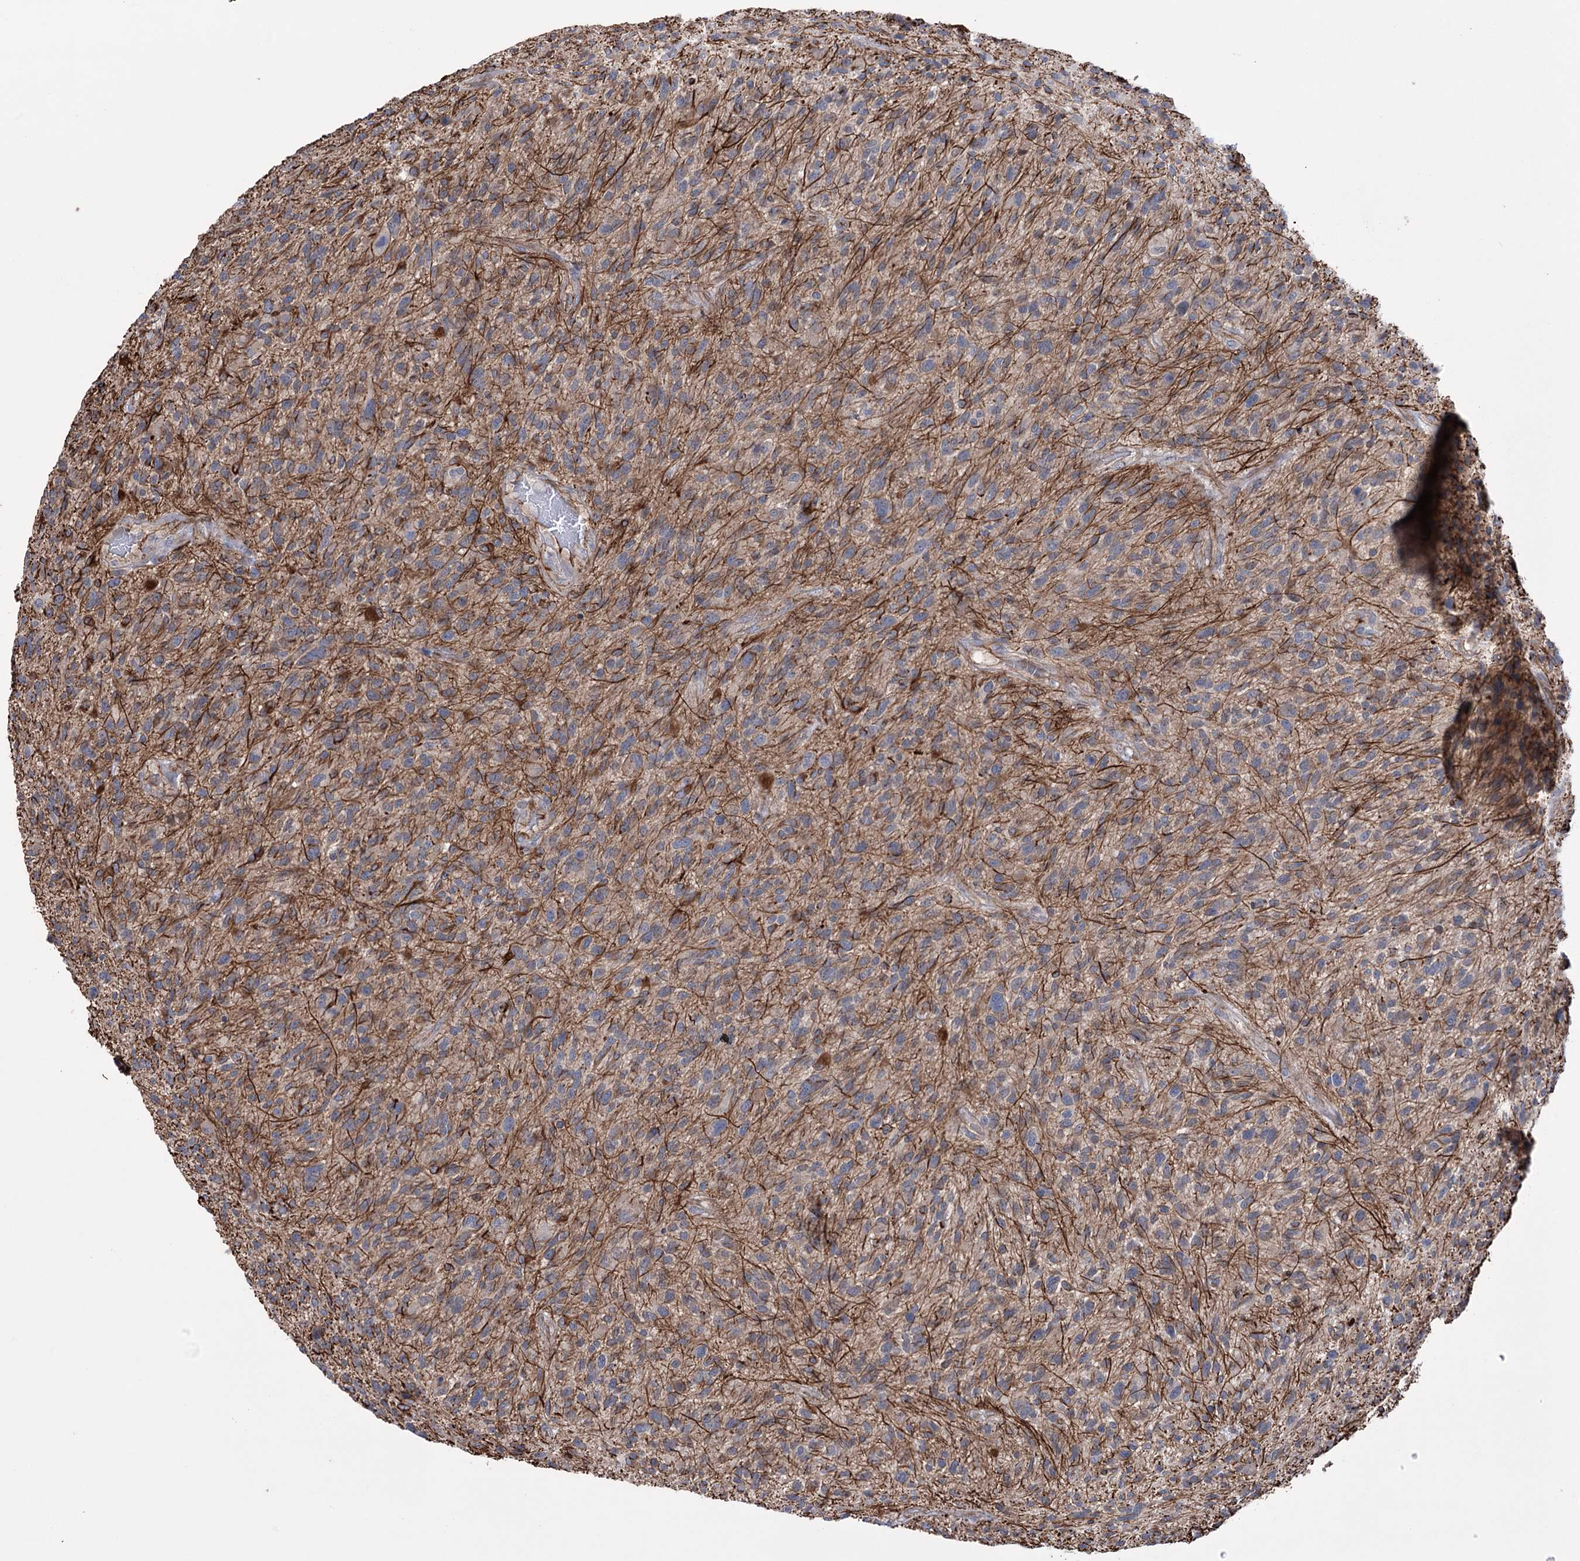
{"staining": {"intensity": "weak", "quantity": "<25%", "location": "cytoplasmic/membranous"}, "tissue": "glioma", "cell_type": "Tumor cells", "image_type": "cancer", "snomed": [{"axis": "morphology", "description": "Glioma, malignant, High grade"}, {"axis": "topography", "description": "Brain"}], "caption": "Micrograph shows no significant protein positivity in tumor cells of malignant high-grade glioma.", "gene": "TRIM71", "patient": {"sex": "male", "age": 47}}